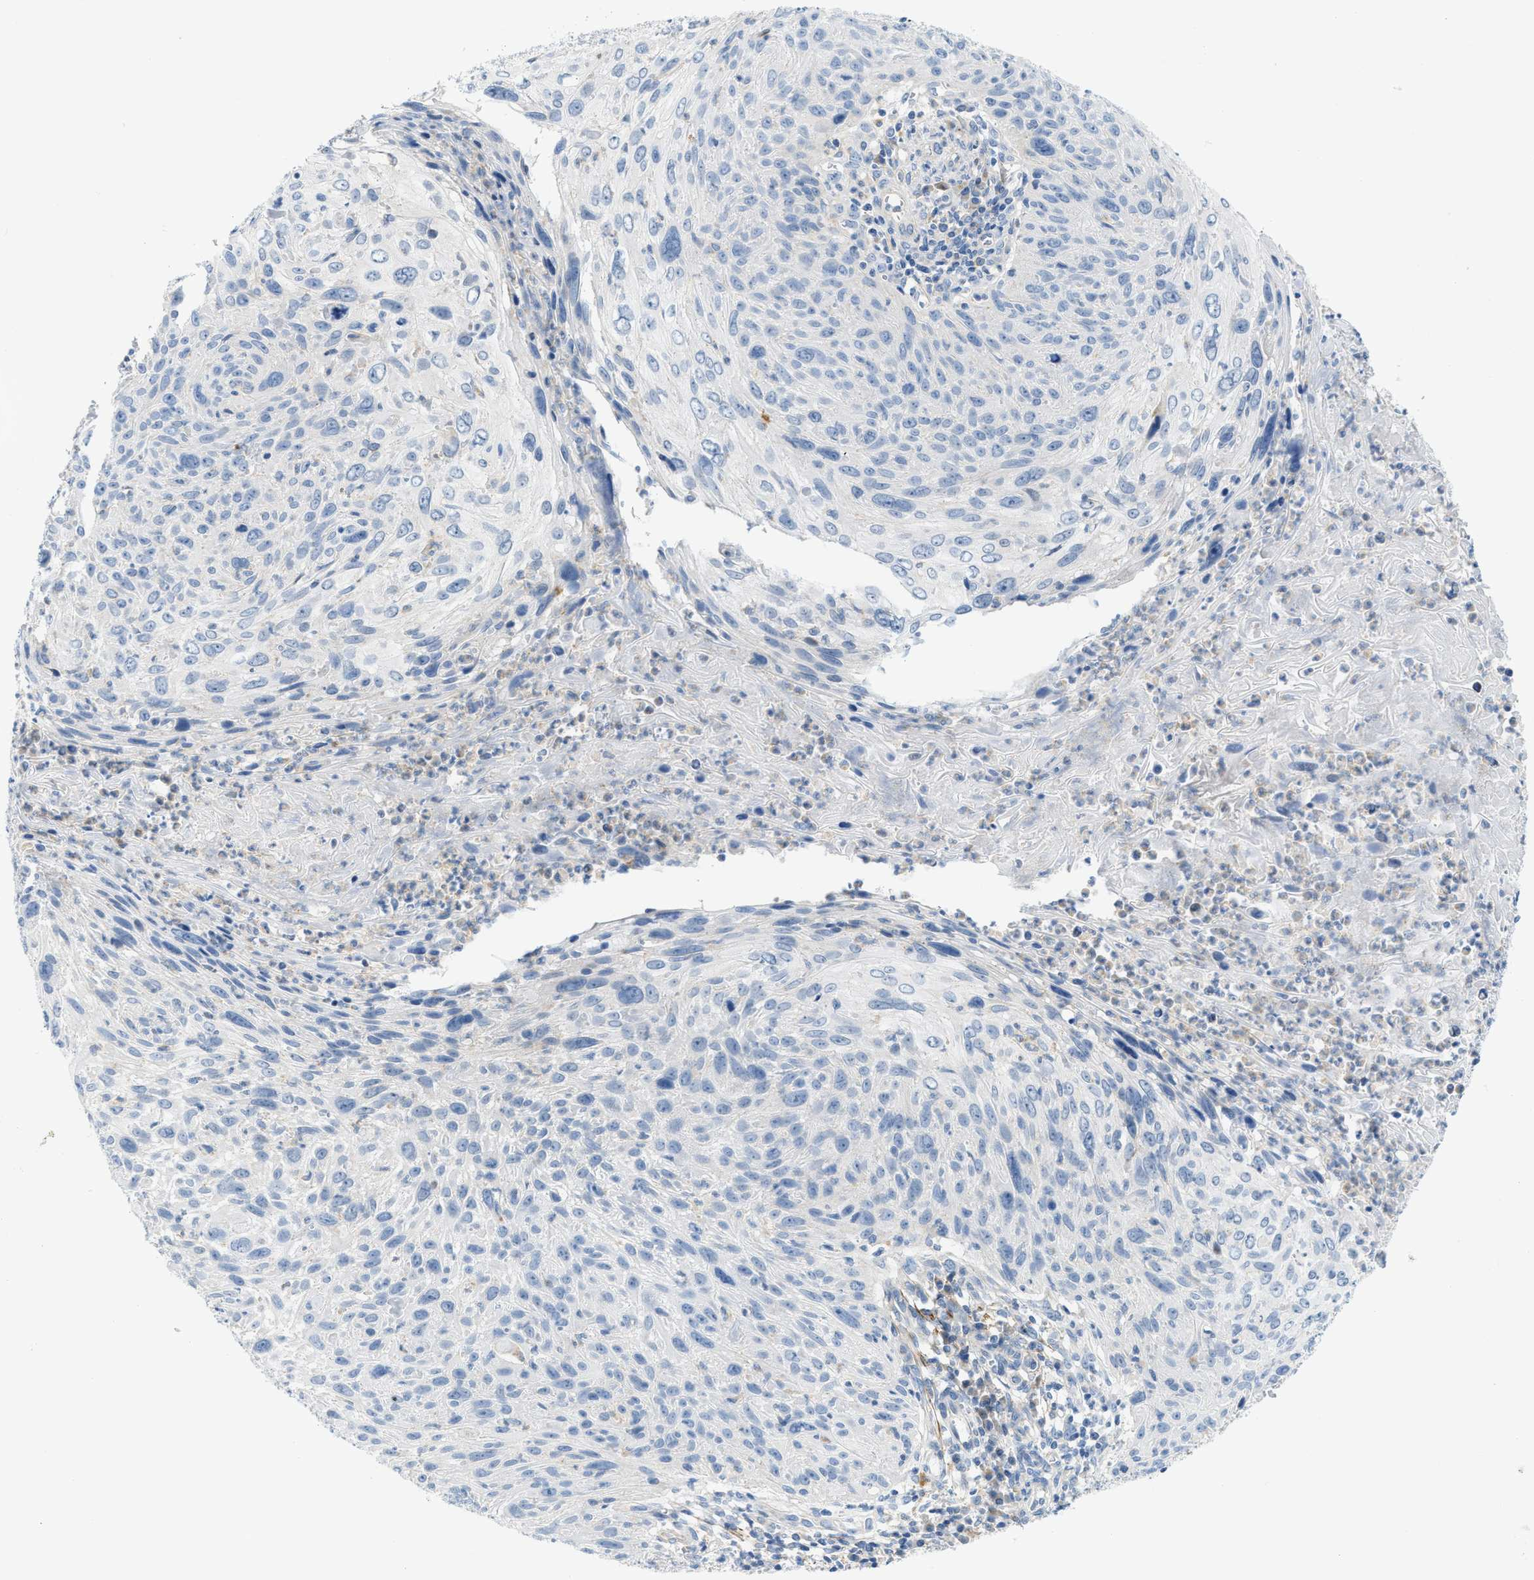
{"staining": {"intensity": "negative", "quantity": "none", "location": "none"}, "tissue": "cervical cancer", "cell_type": "Tumor cells", "image_type": "cancer", "snomed": [{"axis": "morphology", "description": "Squamous cell carcinoma, NOS"}, {"axis": "topography", "description": "Cervix"}], "caption": "DAB immunohistochemical staining of cervical squamous cell carcinoma demonstrates no significant staining in tumor cells.", "gene": "LMBRD1", "patient": {"sex": "female", "age": 51}}